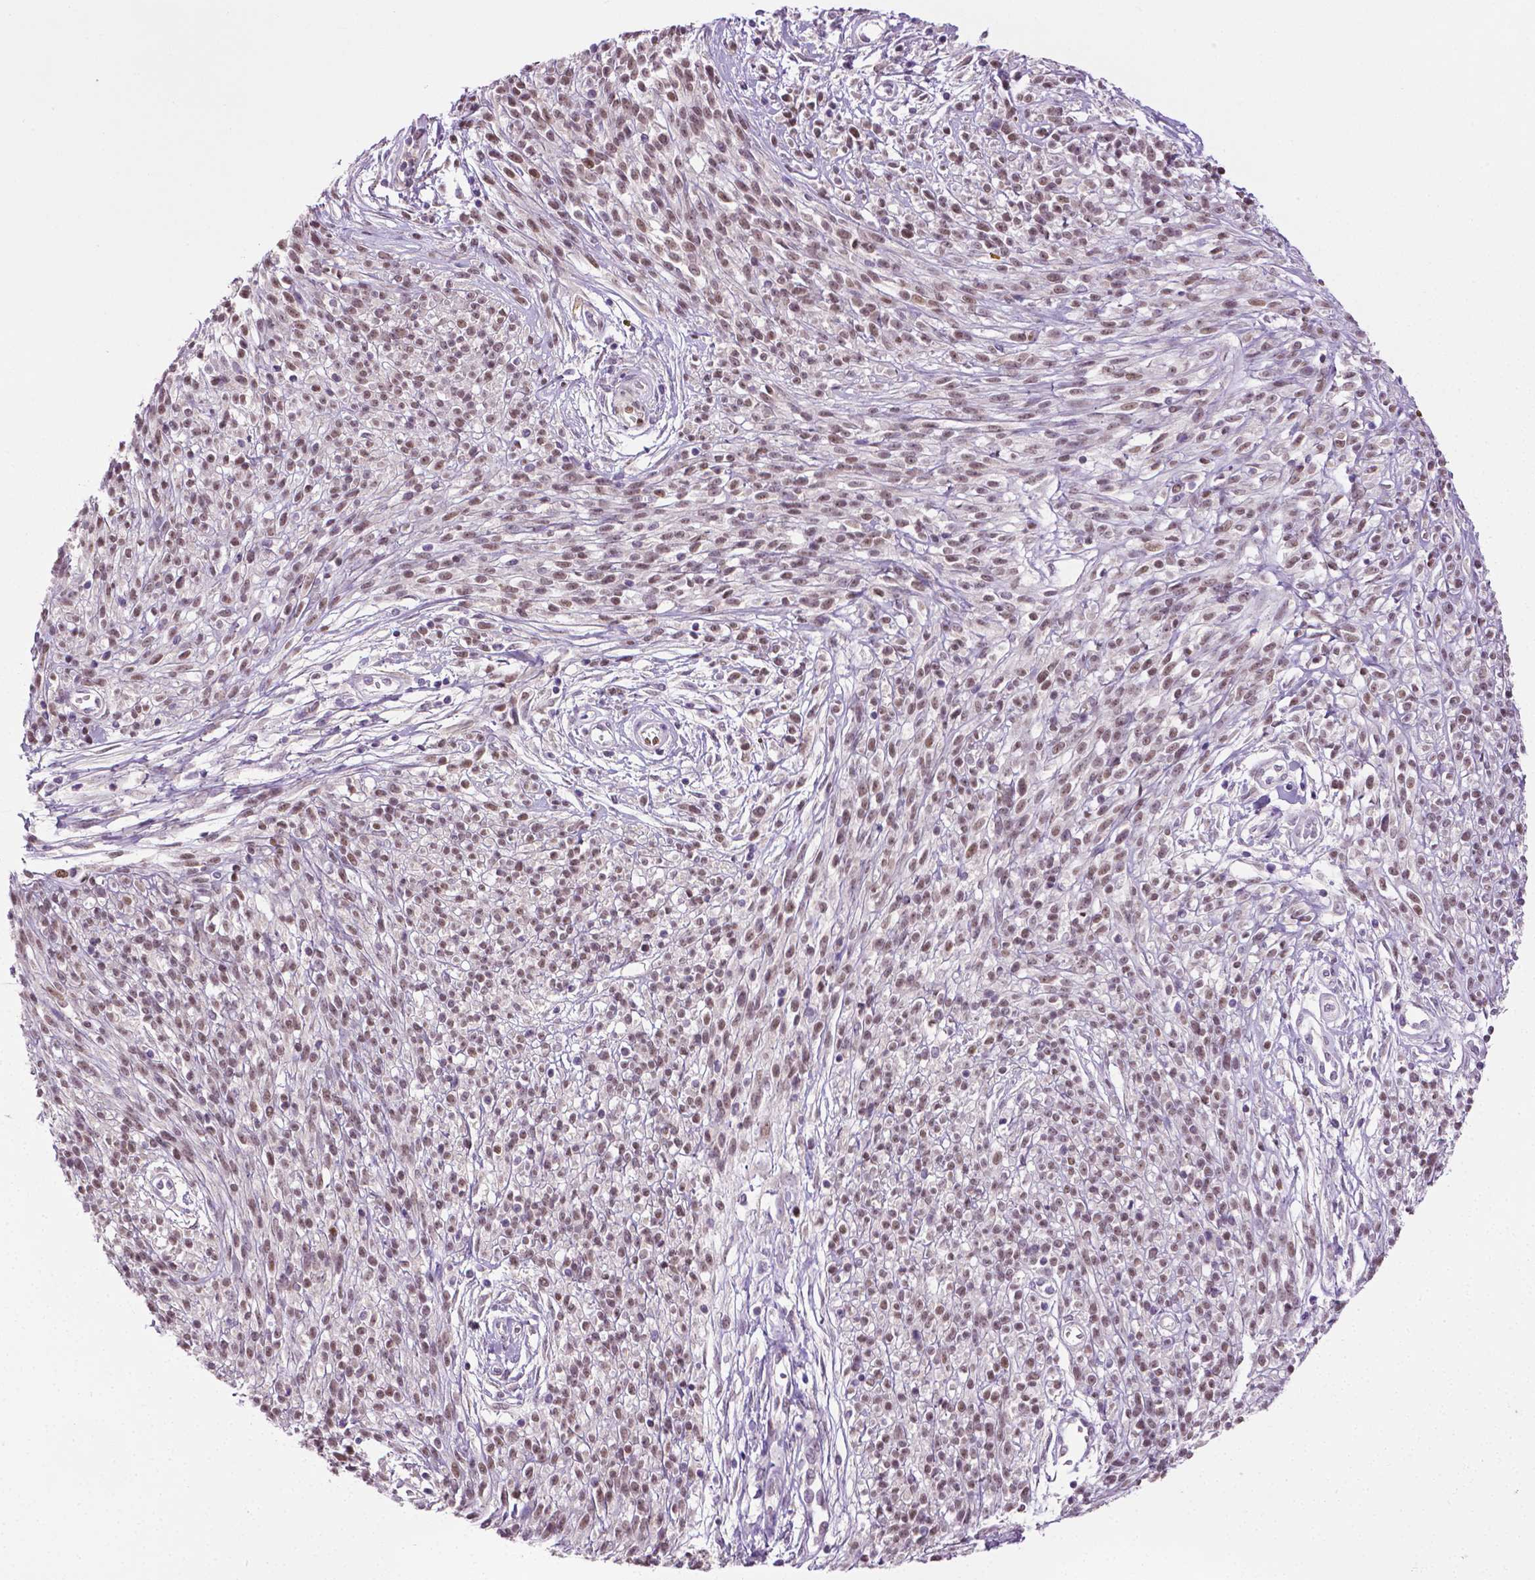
{"staining": {"intensity": "moderate", "quantity": ">75%", "location": "nuclear"}, "tissue": "melanoma", "cell_type": "Tumor cells", "image_type": "cancer", "snomed": [{"axis": "morphology", "description": "Malignant melanoma, NOS"}, {"axis": "topography", "description": "Skin"}, {"axis": "topography", "description": "Skin of trunk"}], "caption": "Malignant melanoma stained for a protein (brown) reveals moderate nuclear positive positivity in approximately >75% of tumor cells.", "gene": "PTGER3", "patient": {"sex": "male", "age": 74}}